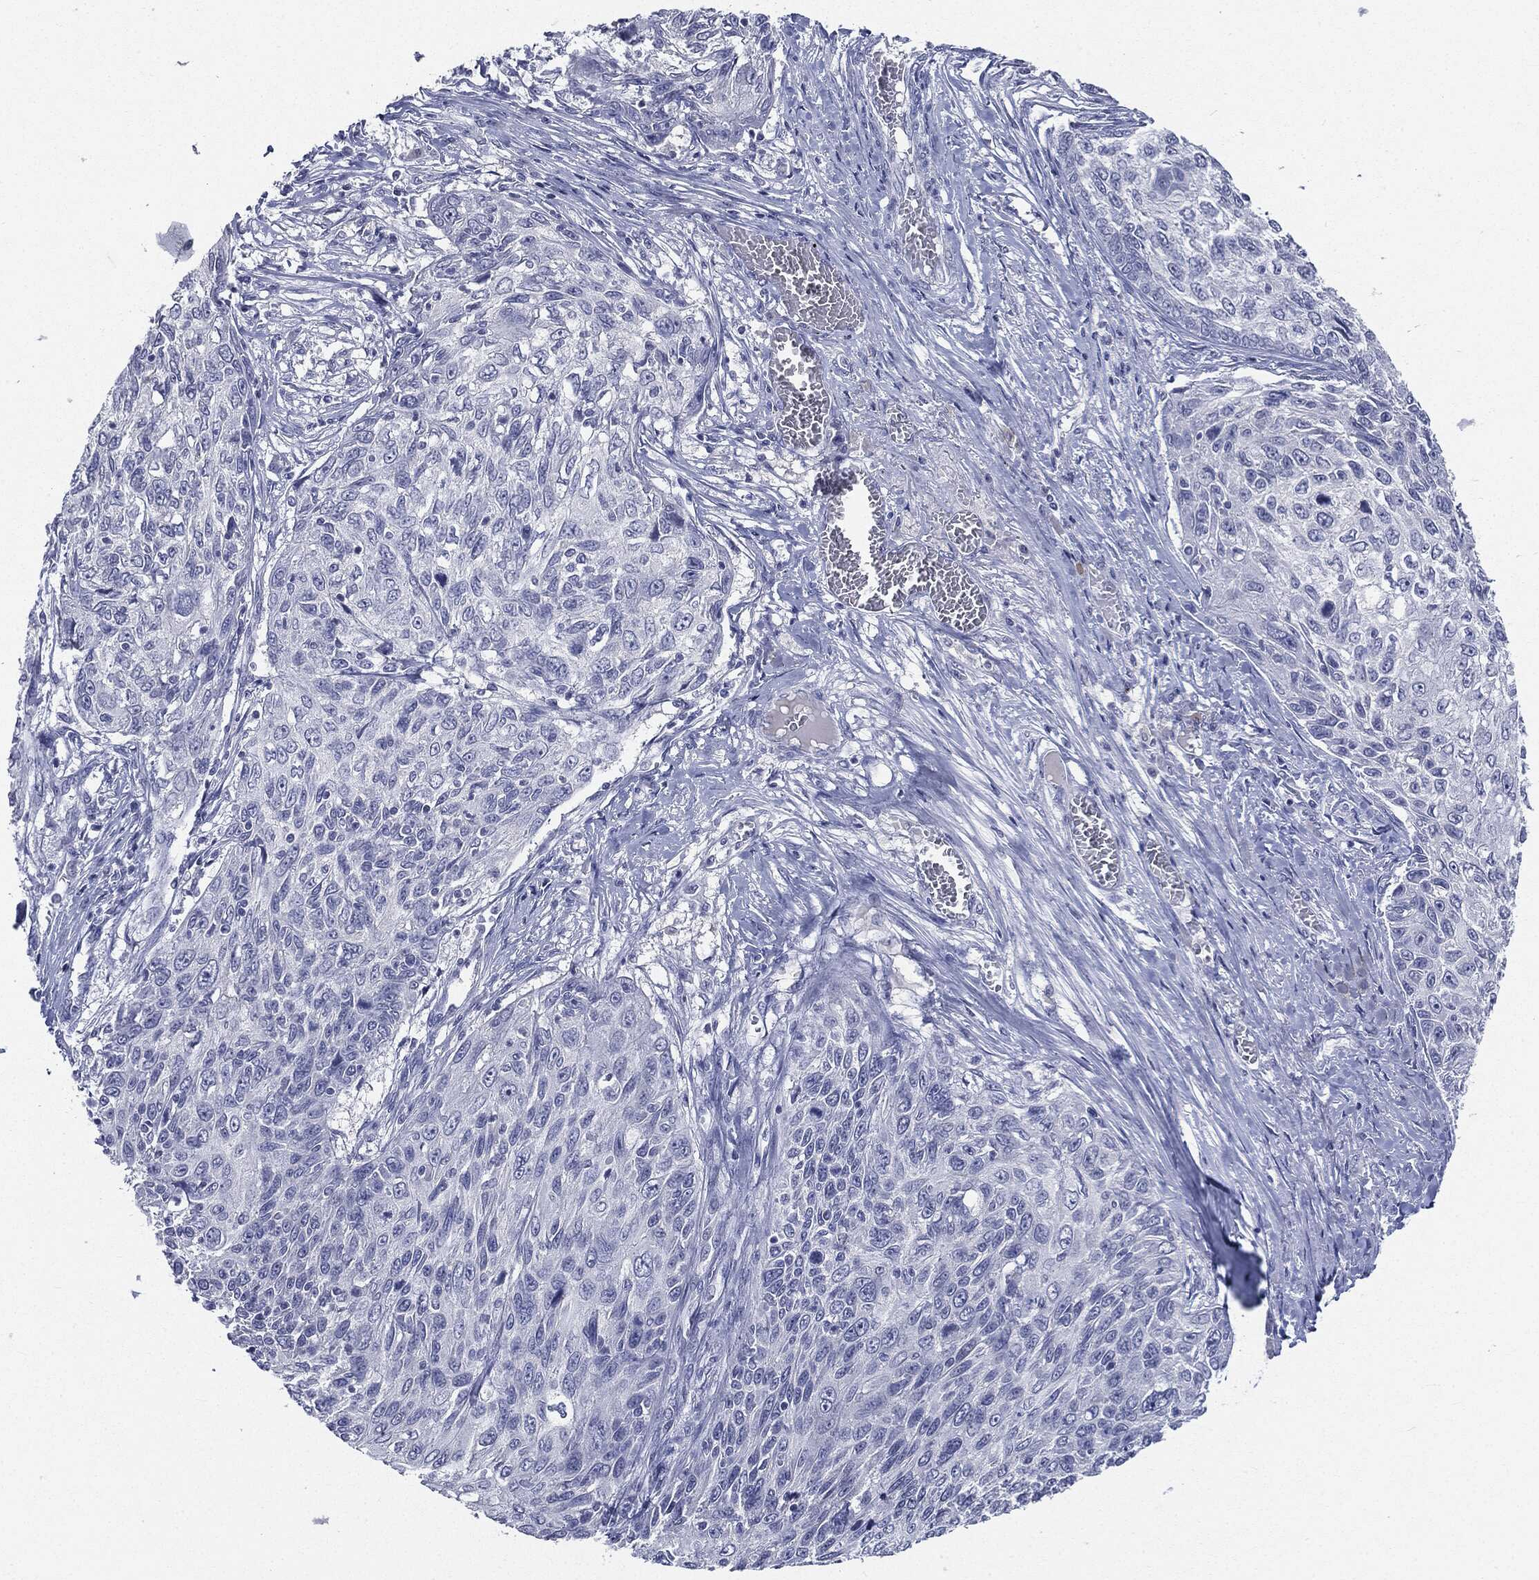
{"staining": {"intensity": "negative", "quantity": "none", "location": "none"}, "tissue": "skin cancer", "cell_type": "Tumor cells", "image_type": "cancer", "snomed": [{"axis": "morphology", "description": "Squamous cell carcinoma, NOS"}, {"axis": "topography", "description": "Skin"}], "caption": "High power microscopy image of an immunohistochemistry (IHC) photomicrograph of skin squamous cell carcinoma, revealing no significant staining in tumor cells.", "gene": "CGB1", "patient": {"sex": "male", "age": 92}}